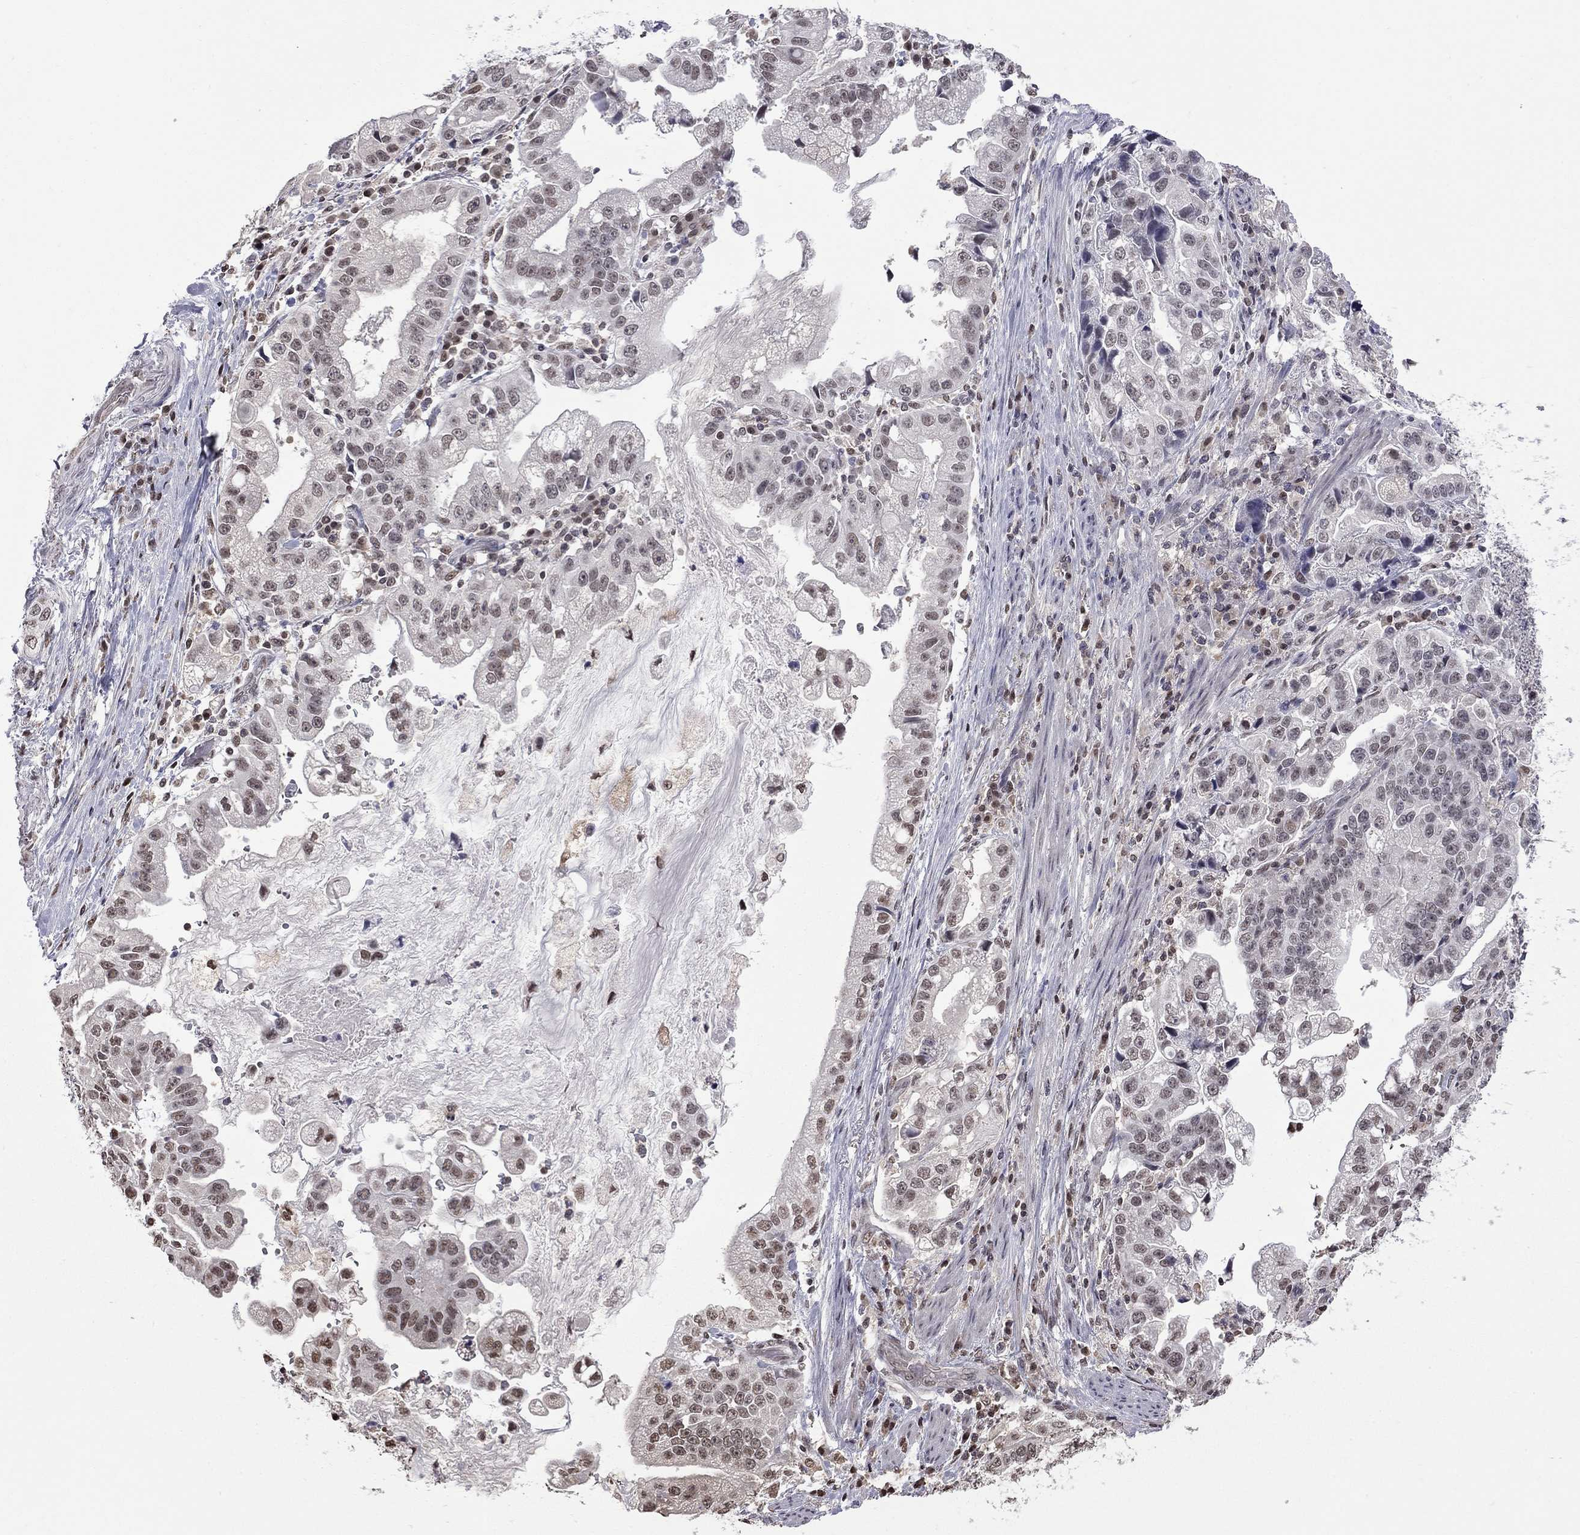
{"staining": {"intensity": "weak", "quantity": "<25%", "location": "nuclear"}, "tissue": "stomach cancer", "cell_type": "Tumor cells", "image_type": "cancer", "snomed": [{"axis": "morphology", "description": "Adenocarcinoma, NOS"}, {"axis": "topography", "description": "Stomach"}], "caption": "DAB (3,3'-diaminobenzidine) immunohistochemical staining of human stomach adenocarcinoma demonstrates no significant positivity in tumor cells.", "gene": "RFWD3", "patient": {"sex": "male", "age": 59}}